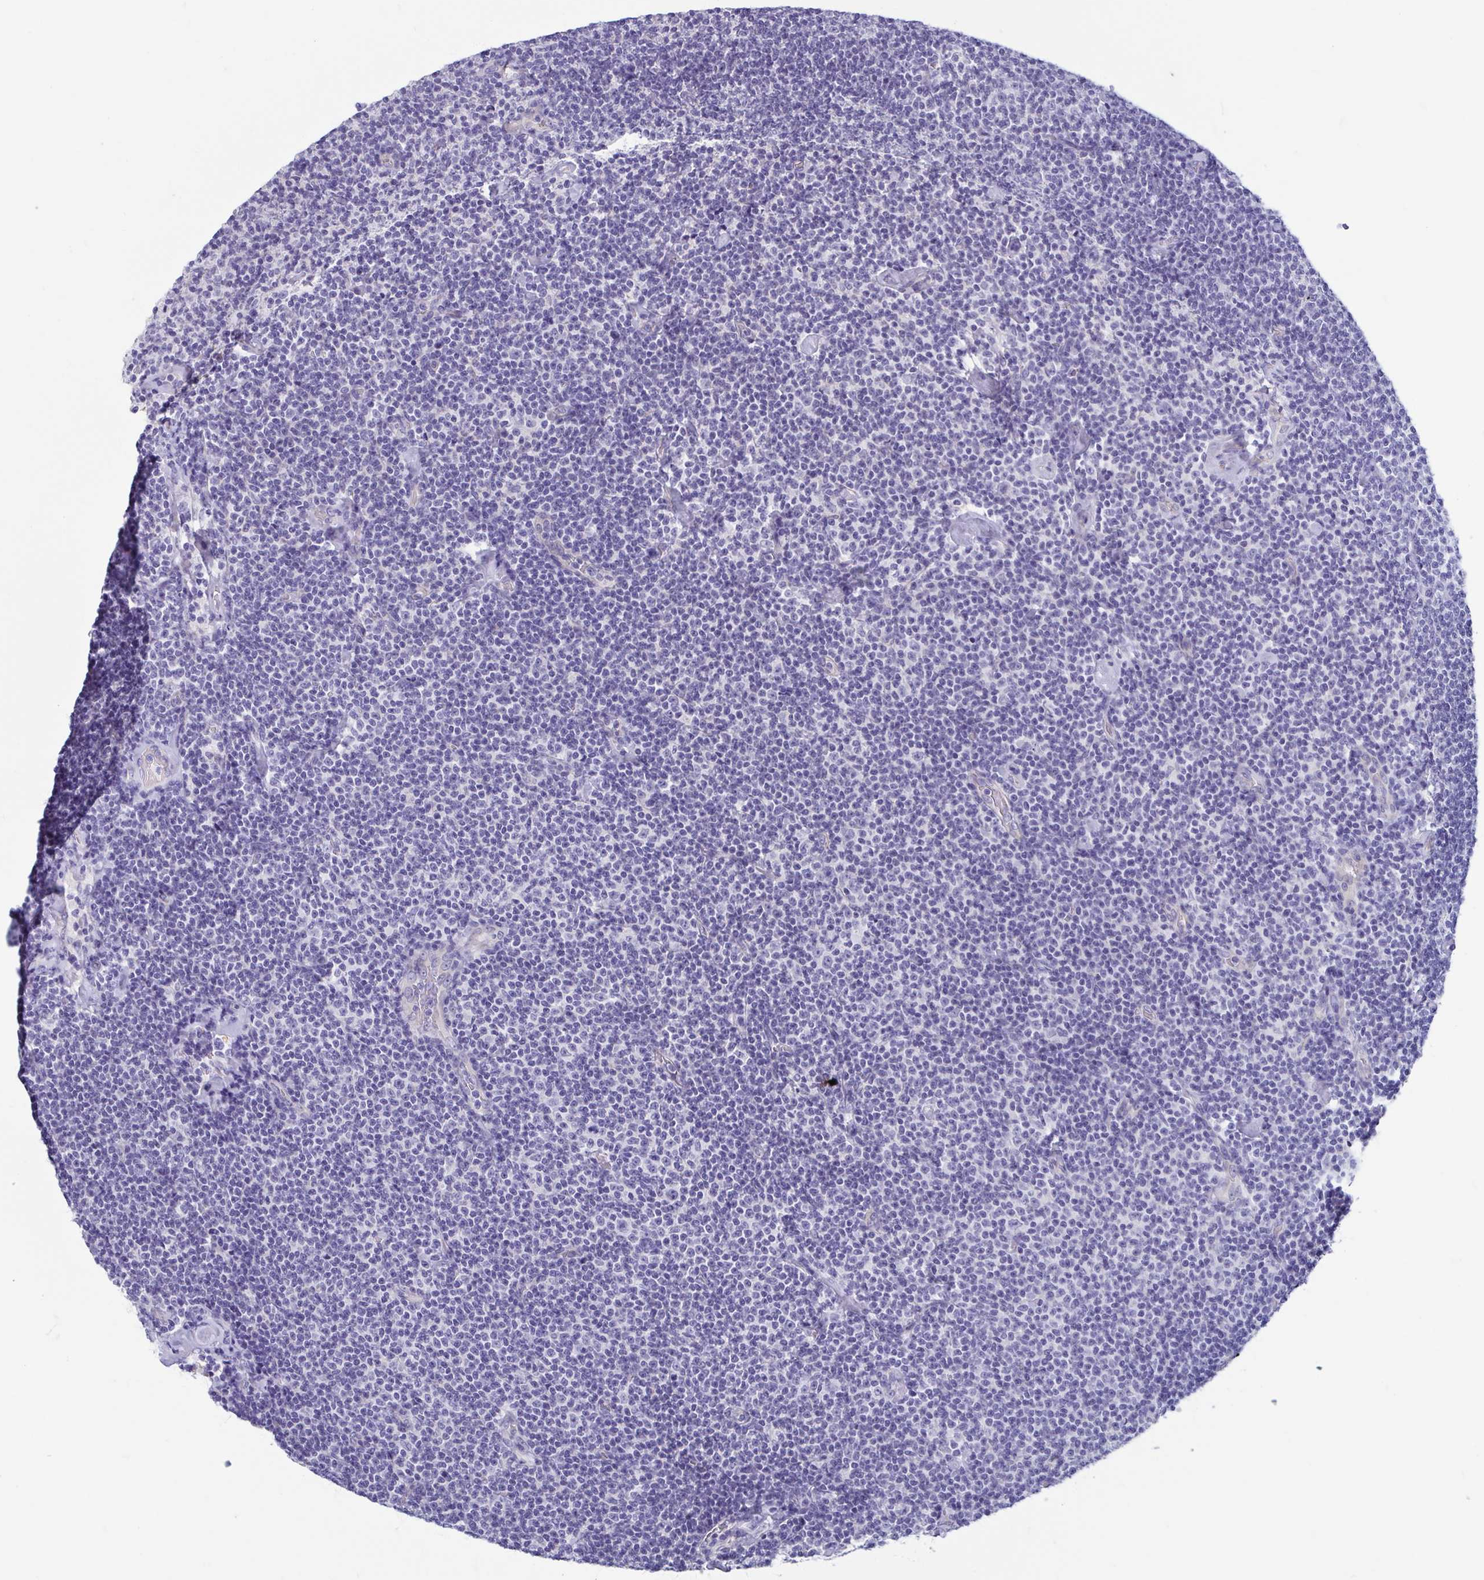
{"staining": {"intensity": "negative", "quantity": "none", "location": "none"}, "tissue": "lymphoma", "cell_type": "Tumor cells", "image_type": "cancer", "snomed": [{"axis": "morphology", "description": "Malignant lymphoma, non-Hodgkin's type, Low grade"}, {"axis": "topography", "description": "Lymph node"}], "caption": "High magnification brightfield microscopy of low-grade malignant lymphoma, non-Hodgkin's type stained with DAB (3,3'-diaminobenzidine) (brown) and counterstained with hematoxylin (blue): tumor cells show no significant staining.", "gene": "MORC4", "patient": {"sex": "male", "age": 81}}